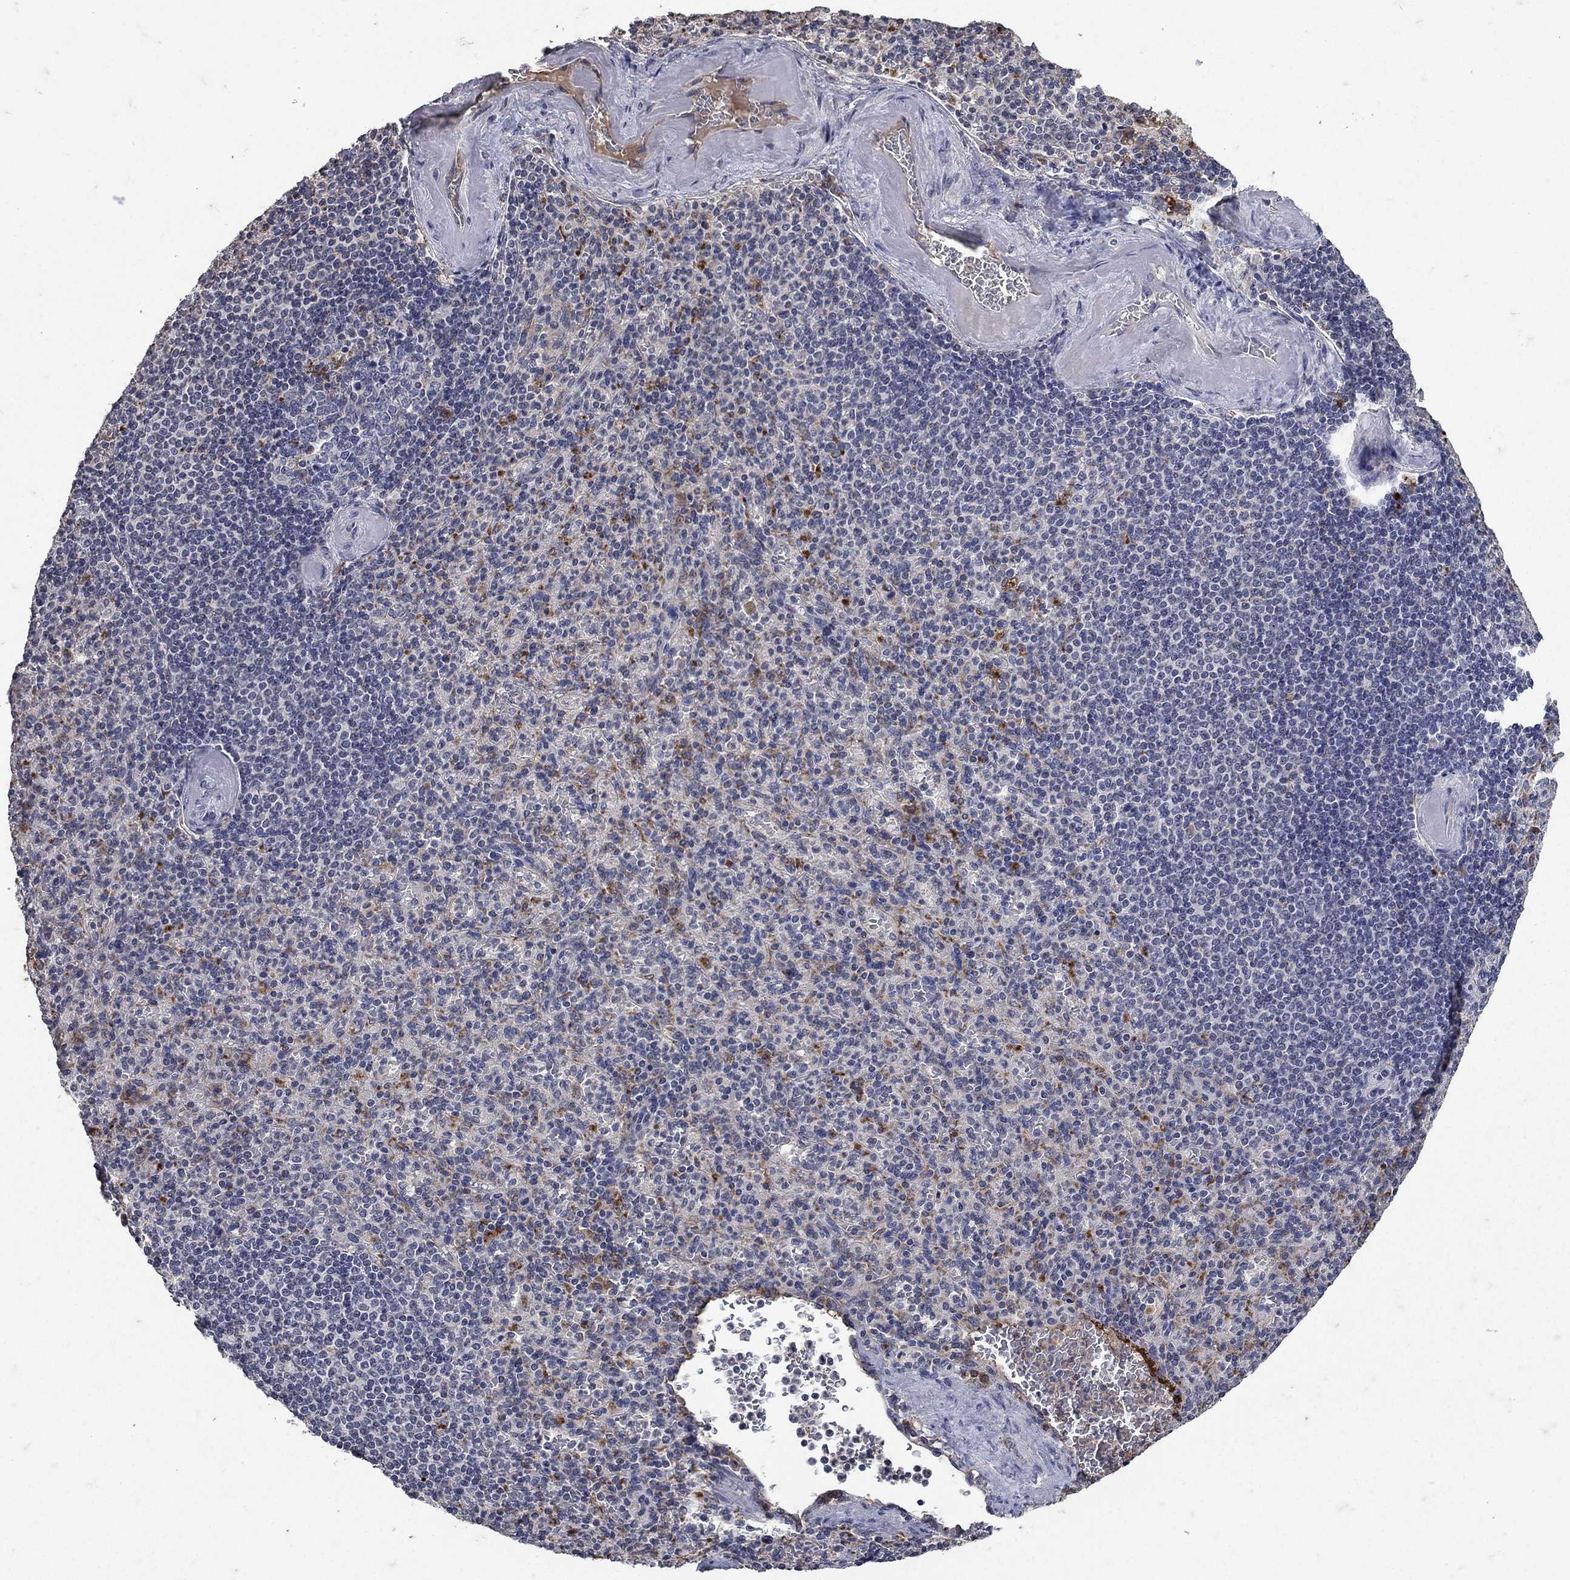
{"staining": {"intensity": "negative", "quantity": "none", "location": "none"}, "tissue": "spleen", "cell_type": "Cells in red pulp", "image_type": "normal", "snomed": [{"axis": "morphology", "description": "Normal tissue, NOS"}, {"axis": "topography", "description": "Spleen"}], "caption": "This is a micrograph of immunohistochemistry (IHC) staining of unremarkable spleen, which shows no staining in cells in red pulp. (DAB (3,3'-diaminobenzidine) immunohistochemistry visualized using brightfield microscopy, high magnification).", "gene": "NPC2", "patient": {"sex": "female", "age": 74}}